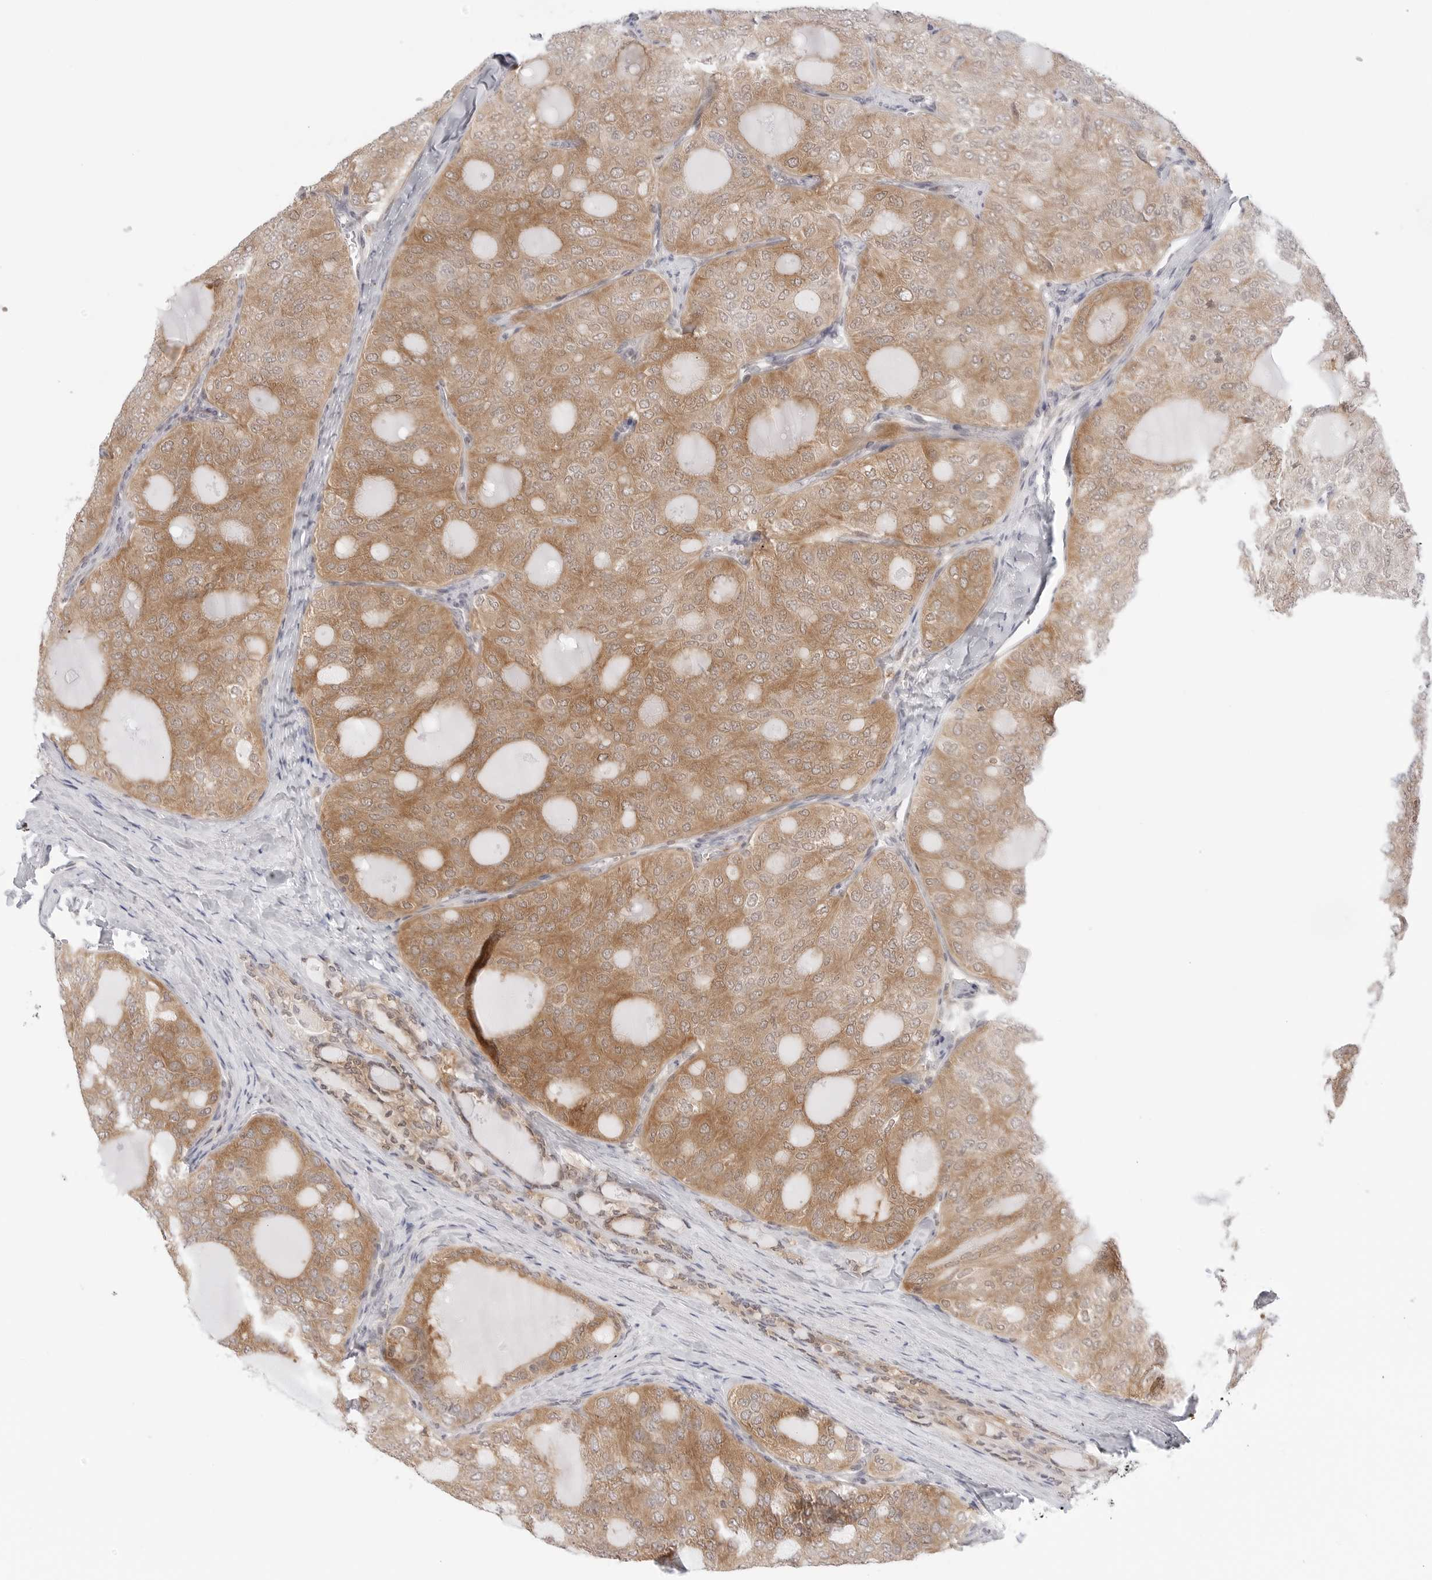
{"staining": {"intensity": "moderate", "quantity": ">75%", "location": "cytoplasmic/membranous"}, "tissue": "thyroid cancer", "cell_type": "Tumor cells", "image_type": "cancer", "snomed": [{"axis": "morphology", "description": "Follicular adenoma carcinoma, NOS"}, {"axis": "topography", "description": "Thyroid gland"}], "caption": "Follicular adenoma carcinoma (thyroid) stained for a protein (brown) exhibits moderate cytoplasmic/membranous positive expression in about >75% of tumor cells.", "gene": "NUDC", "patient": {"sex": "male", "age": 75}}